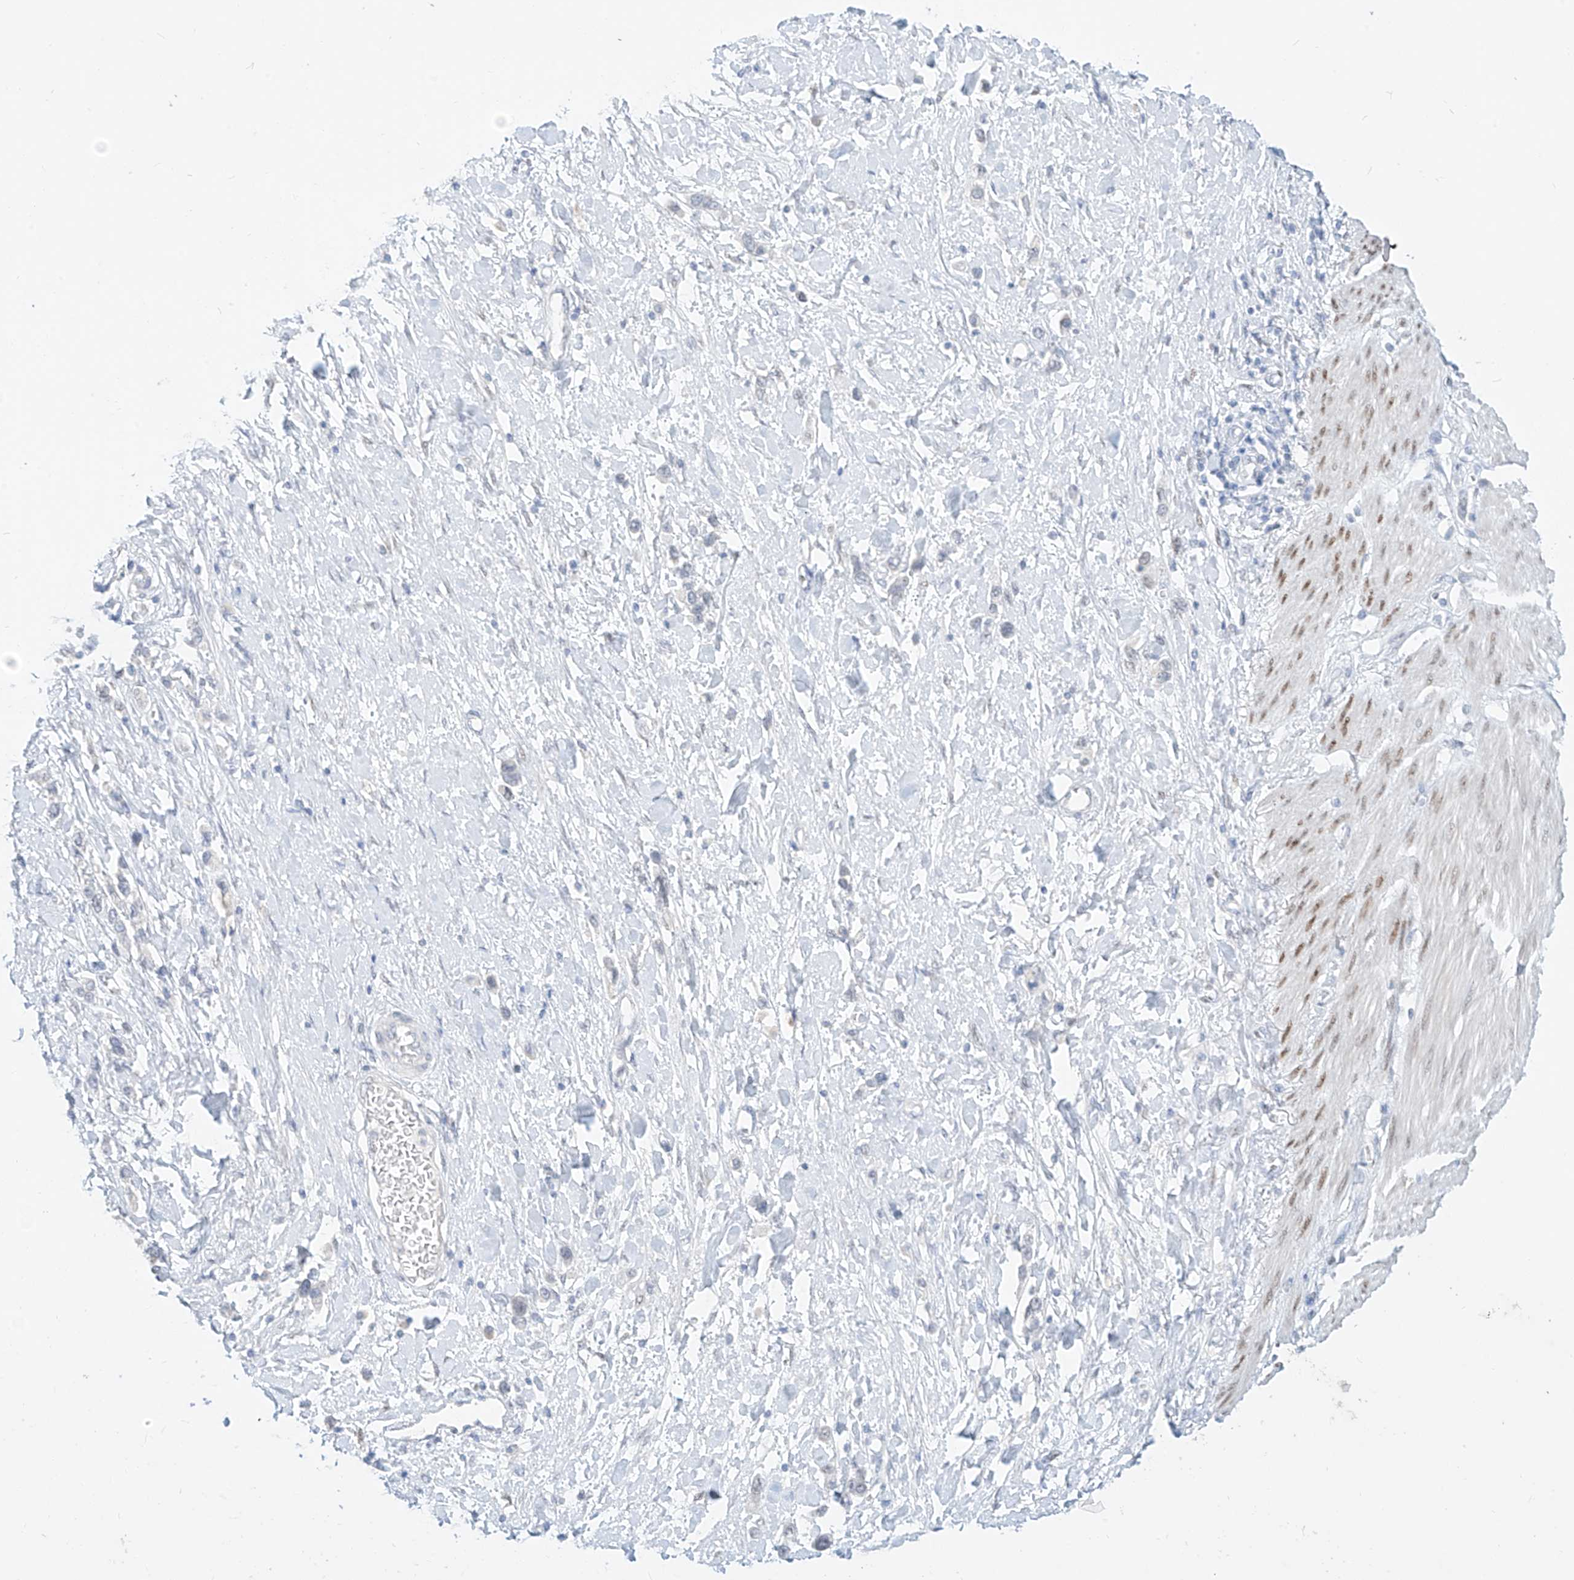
{"staining": {"intensity": "negative", "quantity": "none", "location": "none"}, "tissue": "stomach cancer", "cell_type": "Tumor cells", "image_type": "cancer", "snomed": [{"axis": "morphology", "description": "Adenocarcinoma, NOS"}, {"axis": "topography", "description": "Stomach"}], "caption": "High power microscopy photomicrograph of an IHC image of stomach adenocarcinoma, revealing no significant expression in tumor cells.", "gene": "BARX2", "patient": {"sex": "female", "age": 65}}